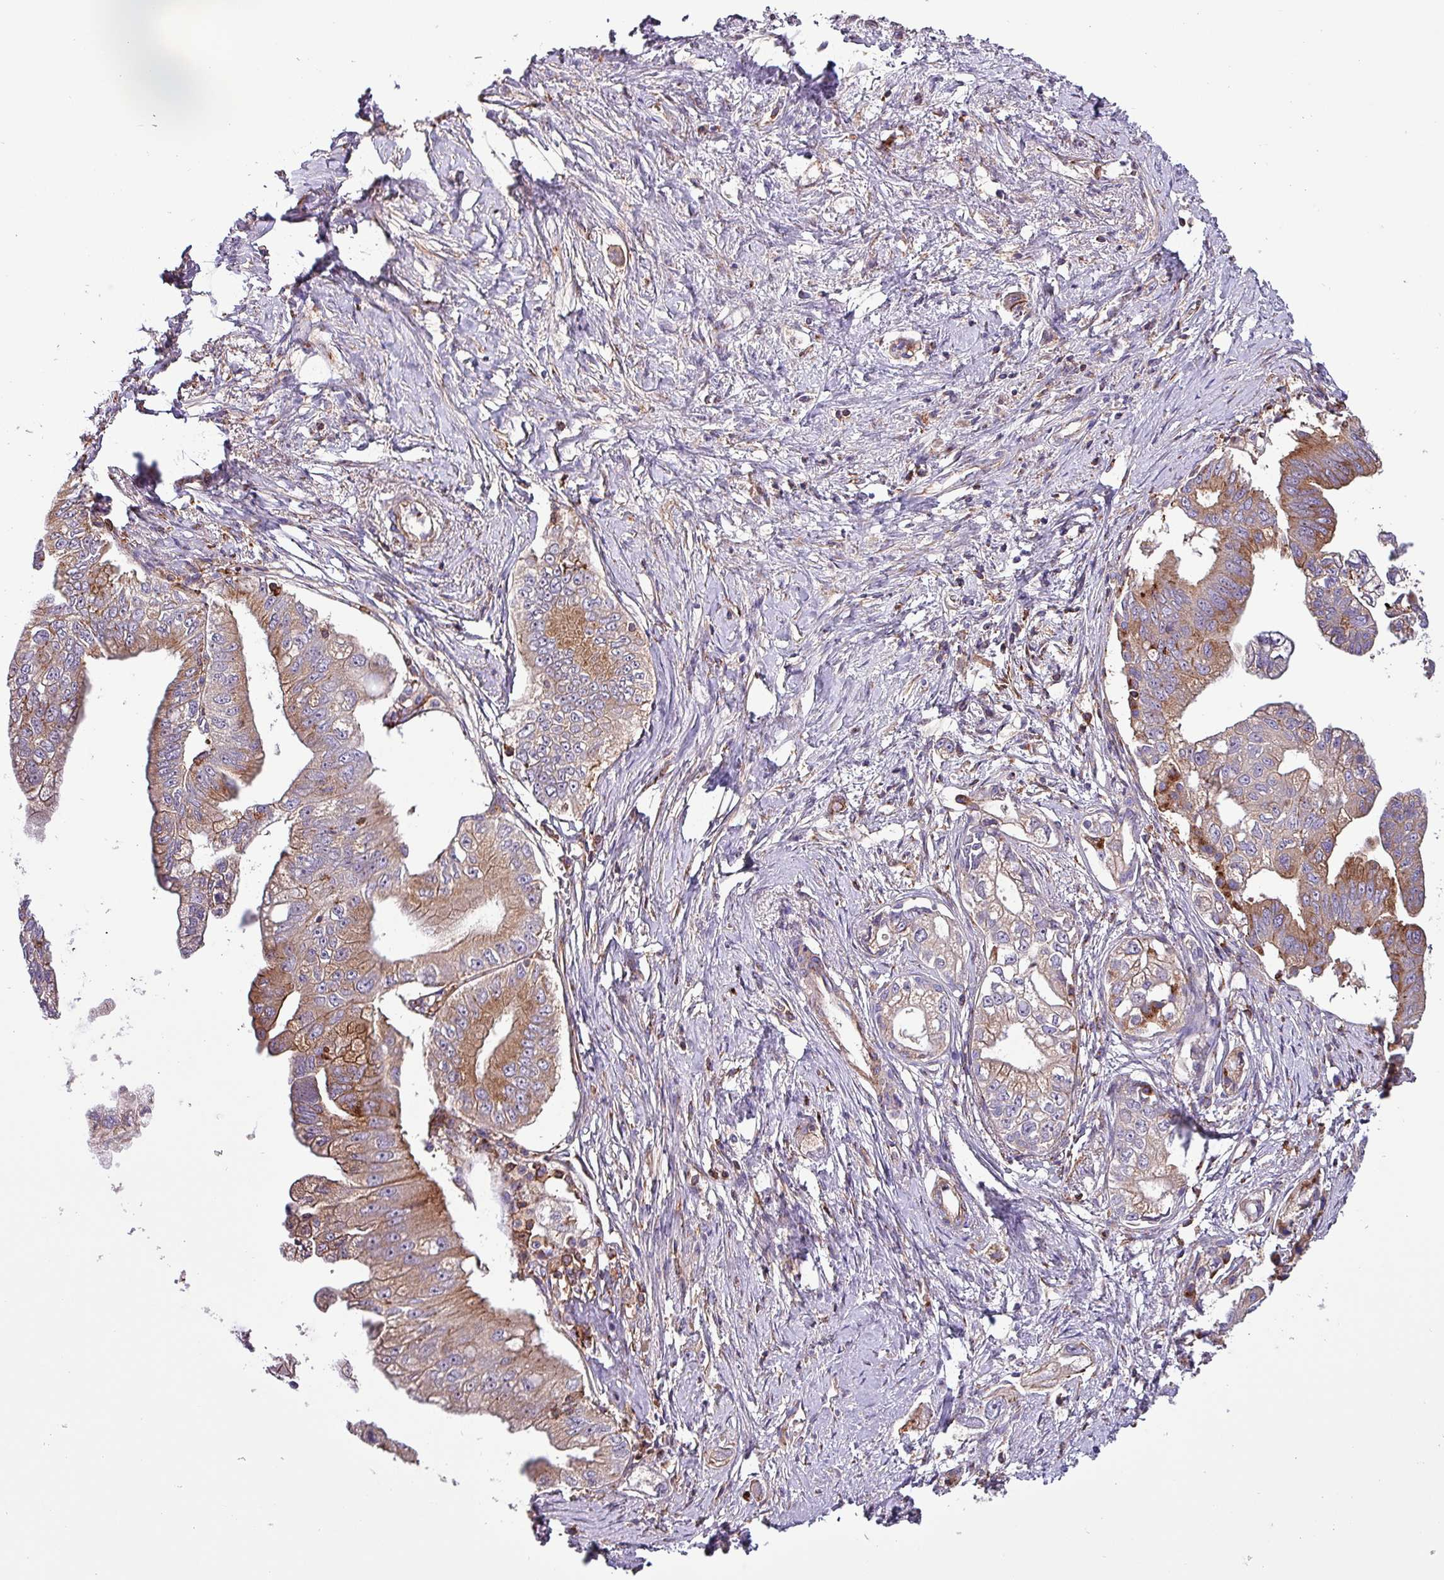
{"staining": {"intensity": "moderate", "quantity": ">75%", "location": "cytoplasmic/membranous"}, "tissue": "pancreatic cancer", "cell_type": "Tumor cells", "image_type": "cancer", "snomed": [{"axis": "morphology", "description": "Adenocarcinoma, NOS"}, {"axis": "topography", "description": "Pancreas"}], "caption": "Tumor cells demonstrate medium levels of moderate cytoplasmic/membranous positivity in approximately >75% of cells in pancreatic adenocarcinoma. The staining is performed using DAB (3,3'-diaminobenzidine) brown chromogen to label protein expression. The nuclei are counter-stained blue using hematoxylin.", "gene": "VAMP4", "patient": {"sex": "male", "age": 70}}